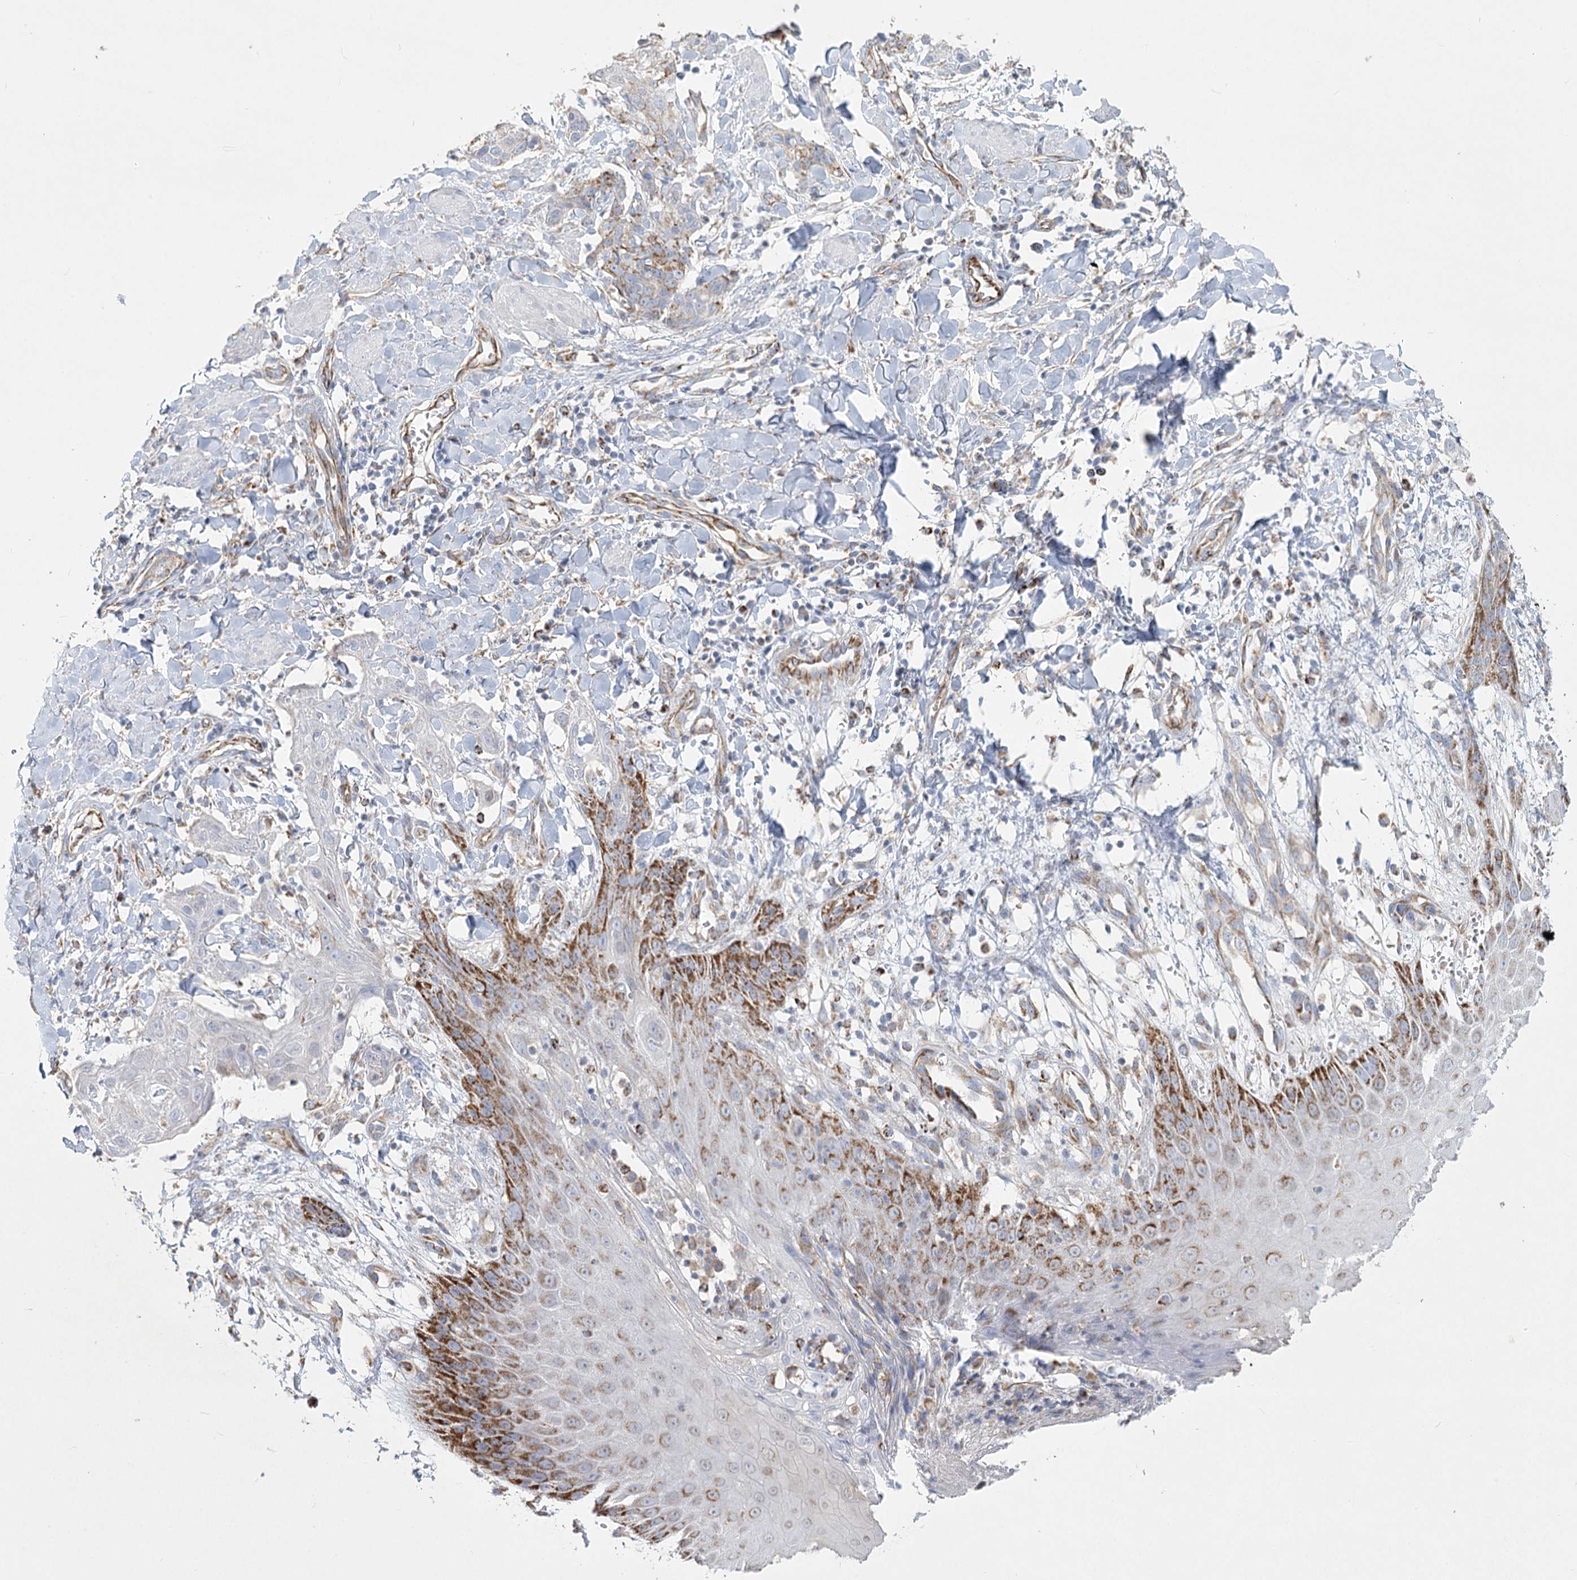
{"staining": {"intensity": "moderate", "quantity": "25%-75%", "location": "cytoplasmic/membranous"}, "tissue": "skin cancer", "cell_type": "Tumor cells", "image_type": "cancer", "snomed": [{"axis": "morphology", "description": "Squamous cell carcinoma, NOS"}, {"axis": "topography", "description": "Skin"}, {"axis": "topography", "description": "Vulva"}], "caption": "Protein analysis of skin cancer (squamous cell carcinoma) tissue demonstrates moderate cytoplasmic/membranous staining in approximately 25%-75% of tumor cells.", "gene": "DHTKD1", "patient": {"sex": "female", "age": 85}}